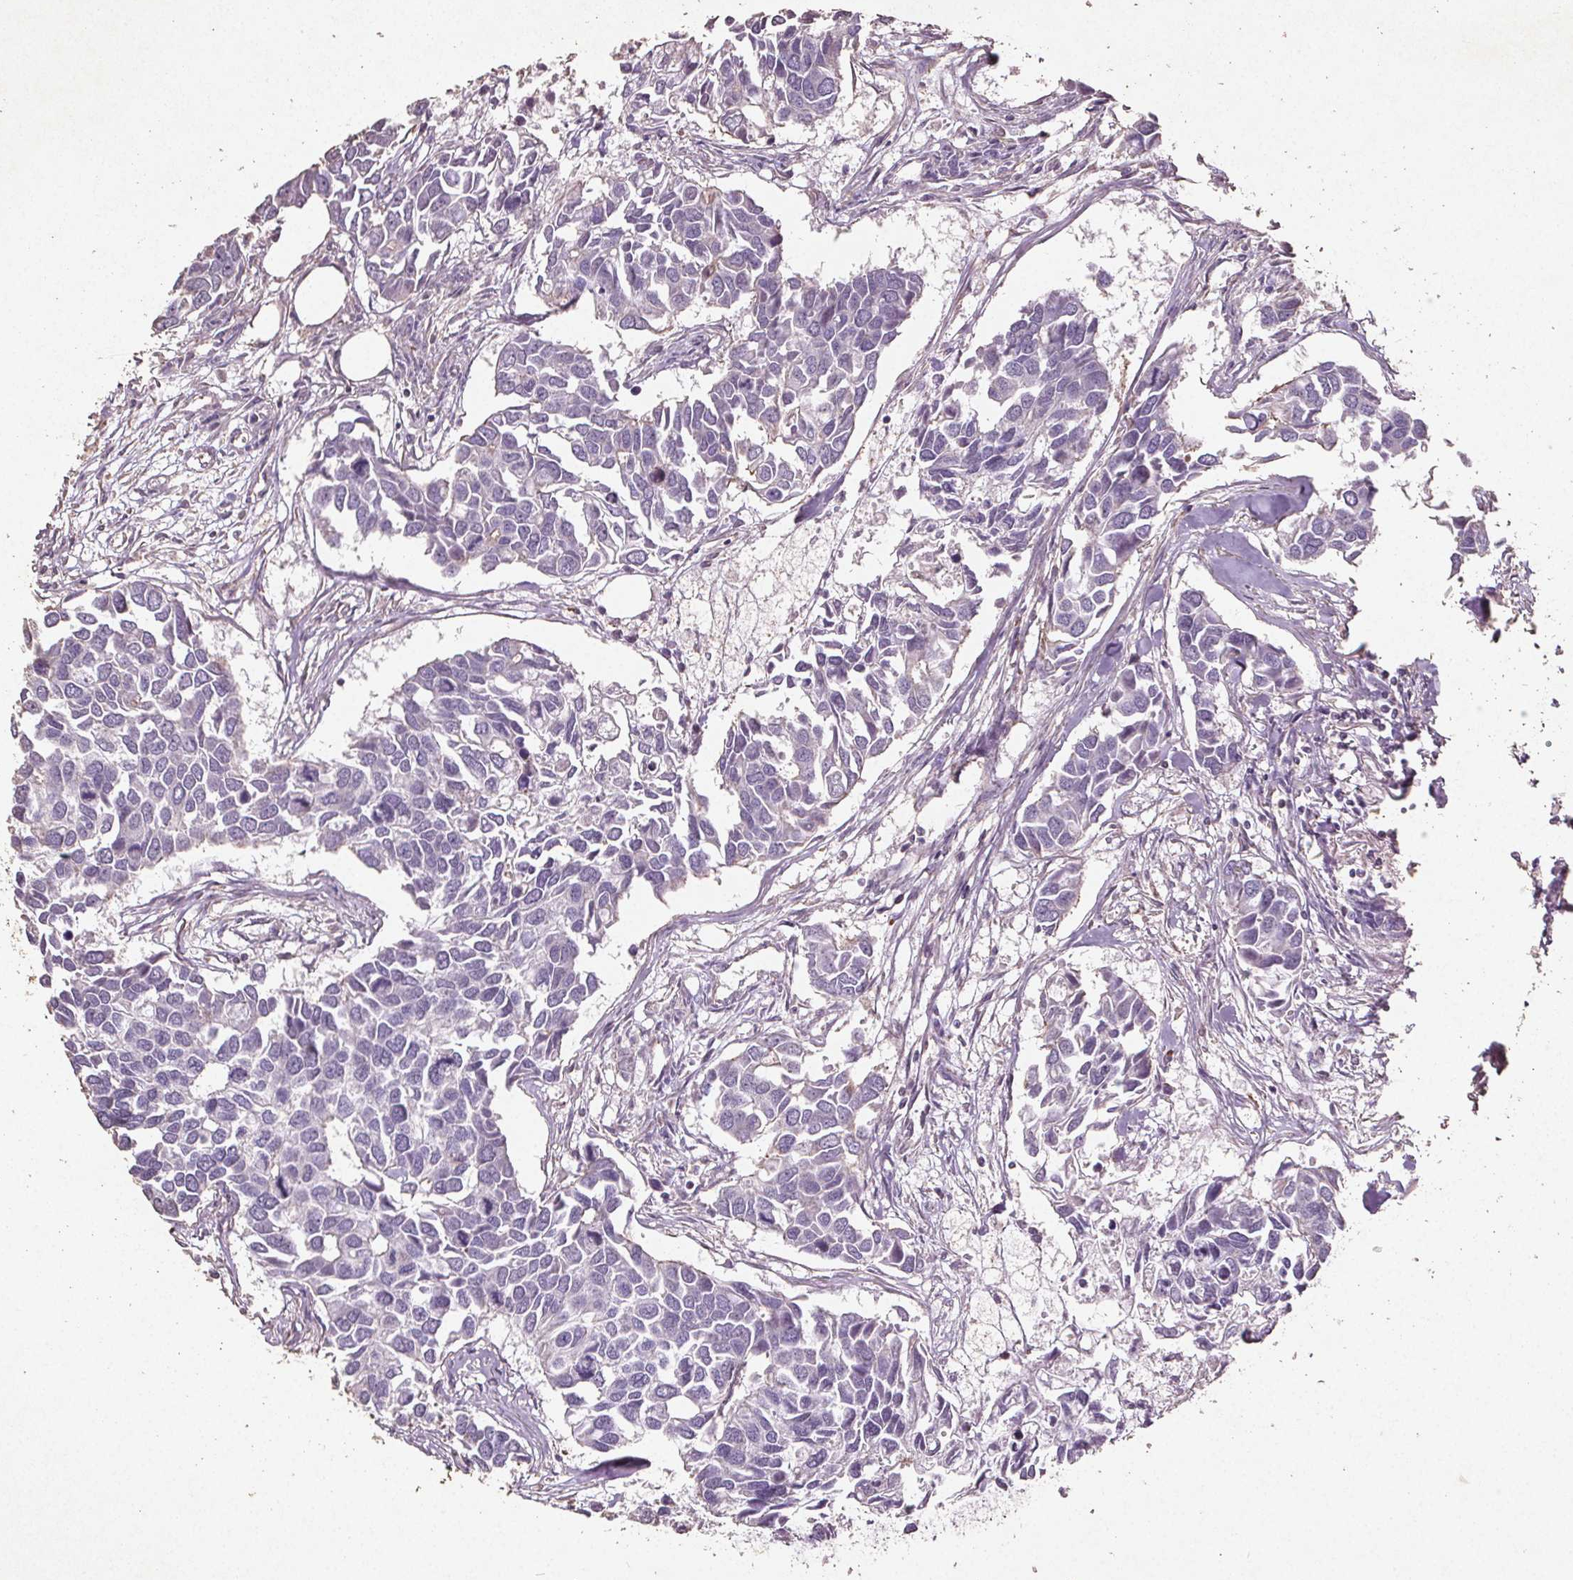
{"staining": {"intensity": "negative", "quantity": "none", "location": "none"}, "tissue": "breast cancer", "cell_type": "Tumor cells", "image_type": "cancer", "snomed": [{"axis": "morphology", "description": "Duct carcinoma"}, {"axis": "topography", "description": "Breast"}], "caption": "Immunohistochemical staining of breast cancer (intraductal carcinoma) displays no significant expression in tumor cells.", "gene": "C19orf84", "patient": {"sex": "female", "age": 83}}